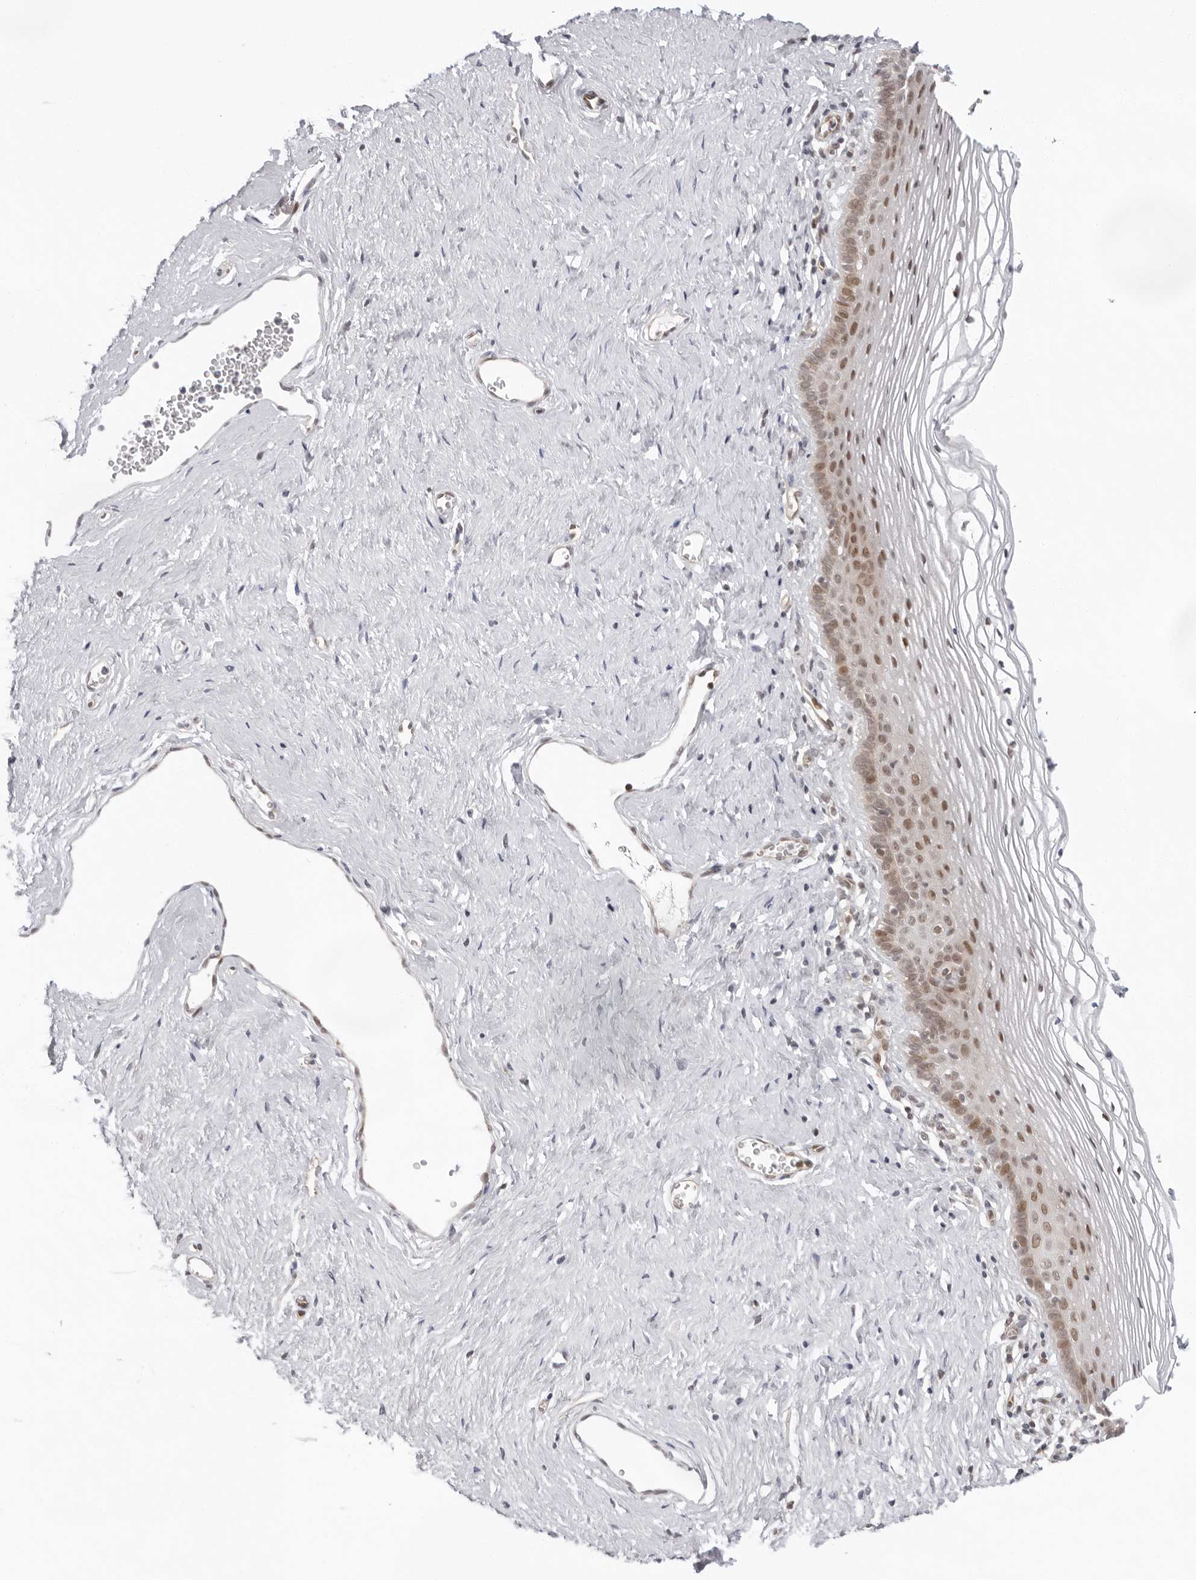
{"staining": {"intensity": "moderate", "quantity": "25%-75%", "location": "nuclear"}, "tissue": "vagina", "cell_type": "Squamous epithelial cells", "image_type": "normal", "snomed": [{"axis": "morphology", "description": "Normal tissue, NOS"}, {"axis": "topography", "description": "Vagina"}], "caption": "Immunohistochemical staining of normal human vagina exhibits medium levels of moderate nuclear expression in about 25%-75% of squamous epithelial cells. (DAB IHC with brightfield microscopy, high magnification).", "gene": "ITGB3BP", "patient": {"sex": "female", "age": 32}}